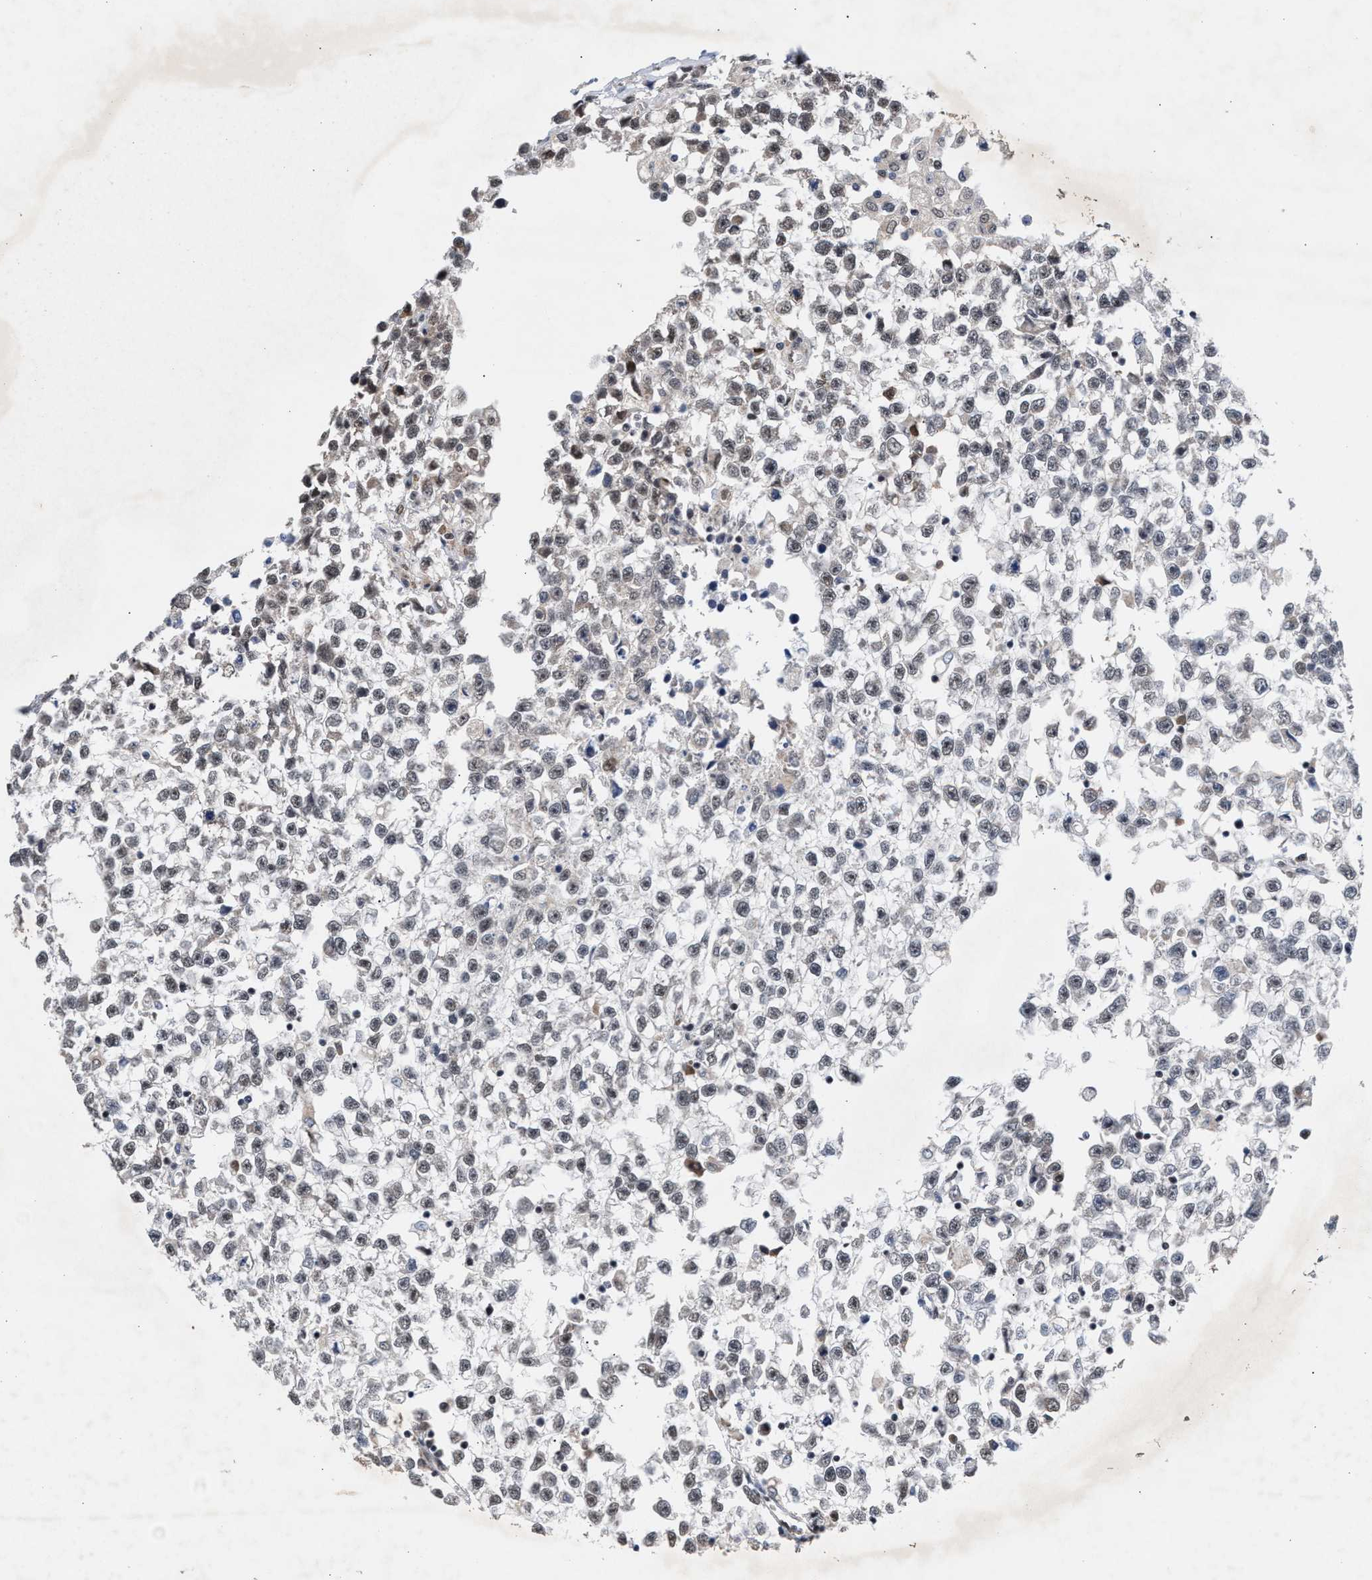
{"staining": {"intensity": "weak", "quantity": ">75%", "location": "nuclear"}, "tissue": "testis cancer", "cell_type": "Tumor cells", "image_type": "cancer", "snomed": [{"axis": "morphology", "description": "Seminoma, NOS"}, {"axis": "morphology", "description": "Carcinoma, Embryonal, NOS"}, {"axis": "topography", "description": "Testis"}], "caption": "Brown immunohistochemical staining in human testis seminoma exhibits weak nuclear positivity in approximately >75% of tumor cells.", "gene": "MKNK2", "patient": {"sex": "male", "age": 51}}